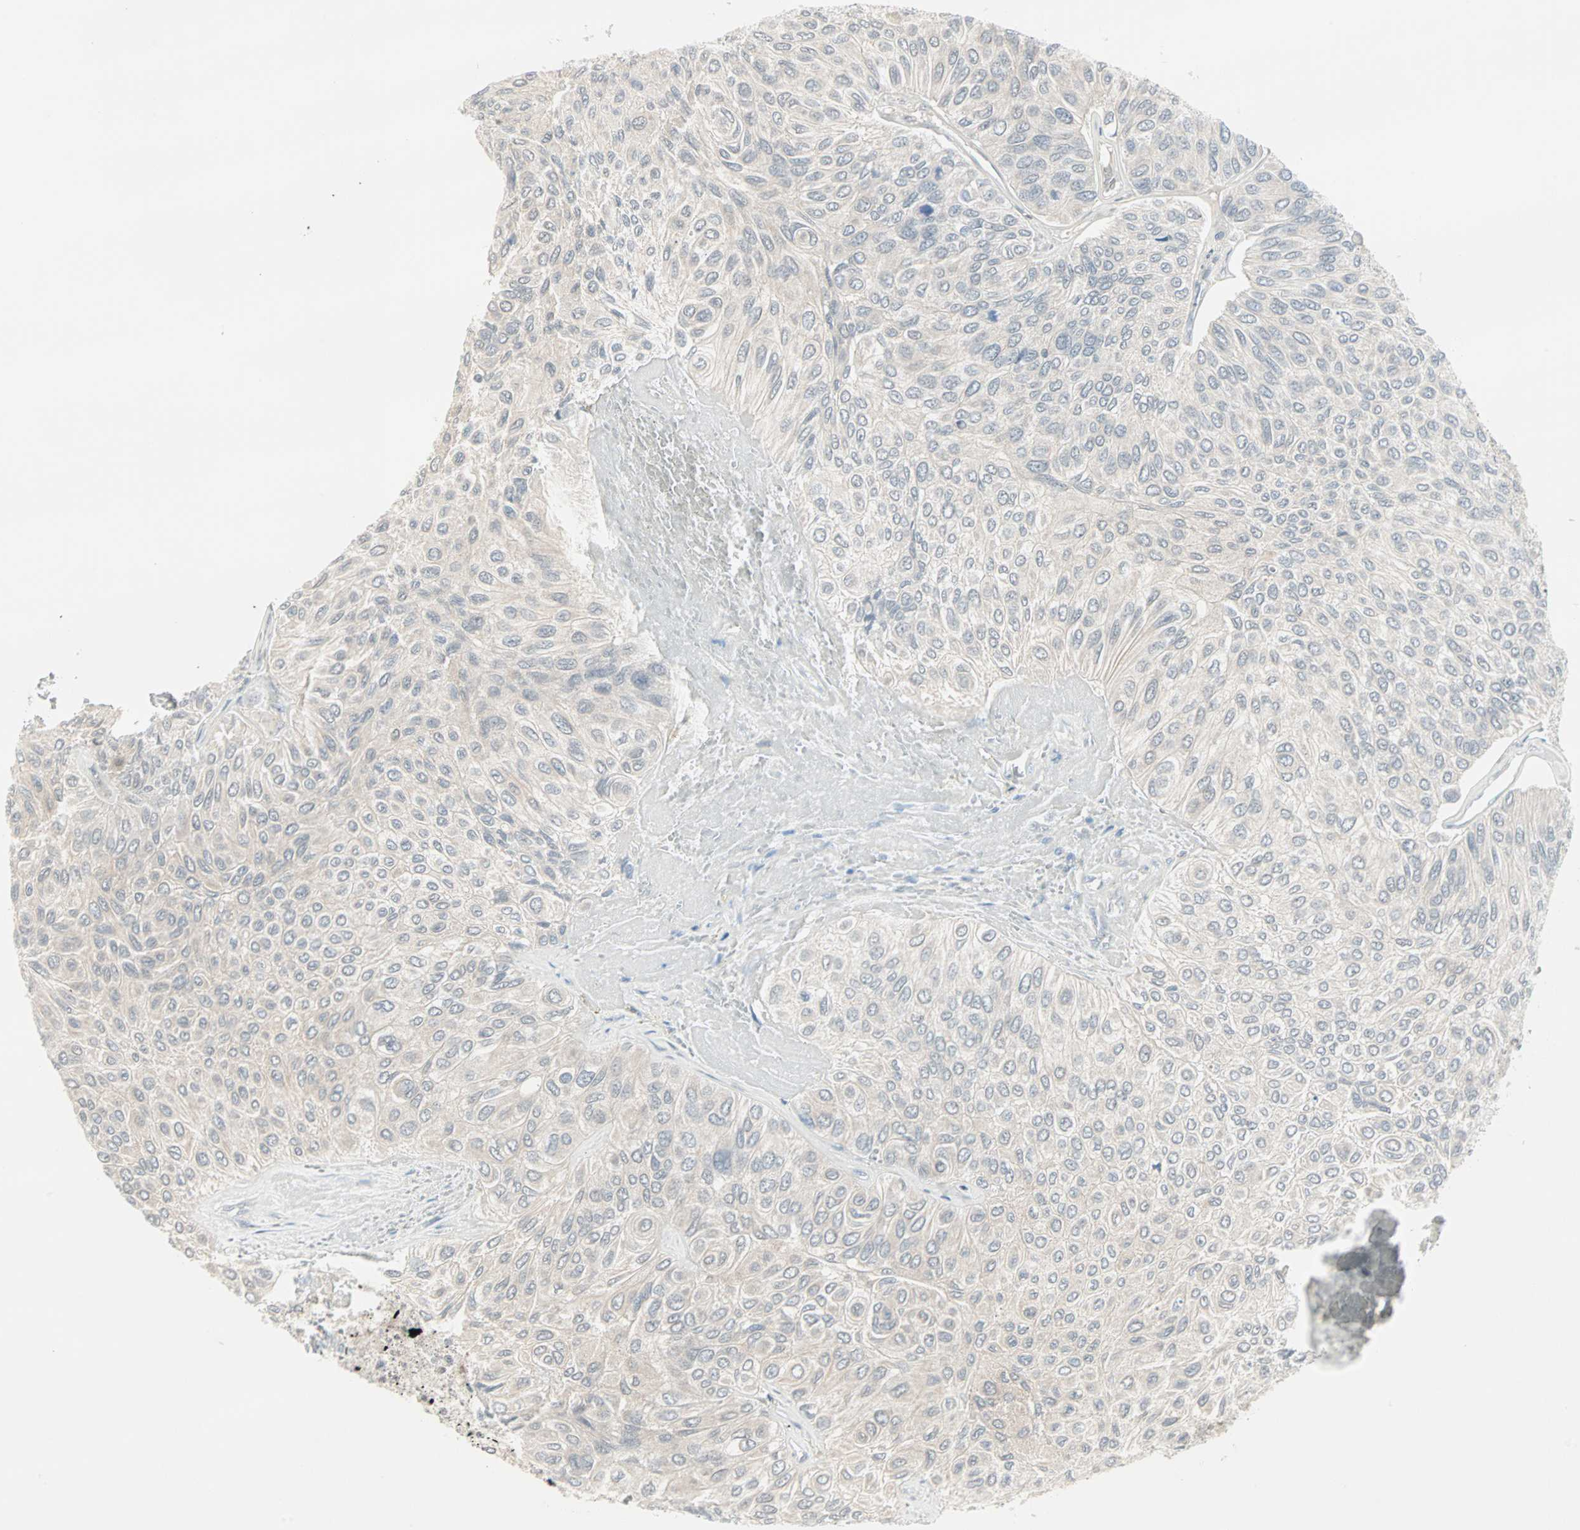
{"staining": {"intensity": "negative", "quantity": "none", "location": "none"}, "tissue": "urothelial cancer", "cell_type": "Tumor cells", "image_type": "cancer", "snomed": [{"axis": "morphology", "description": "Urothelial carcinoma, High grade"}, {"axis": "topography", "description": "Urinary bladder"}], "caption": "Immunohistochemistry photomicrograph of neoplastic tissue: urothelial cancer stained with DAB (3,3'-diaminobenzidine) displays no significant protein expression in tumor cells. The staining is performed using DAB (3,3'-diaminobenzidine) brown chromogen with nuclei counter-stained in using hematoxylin.", "gene": "PTPA", "patient": {"sex": "male", "age": 66}}